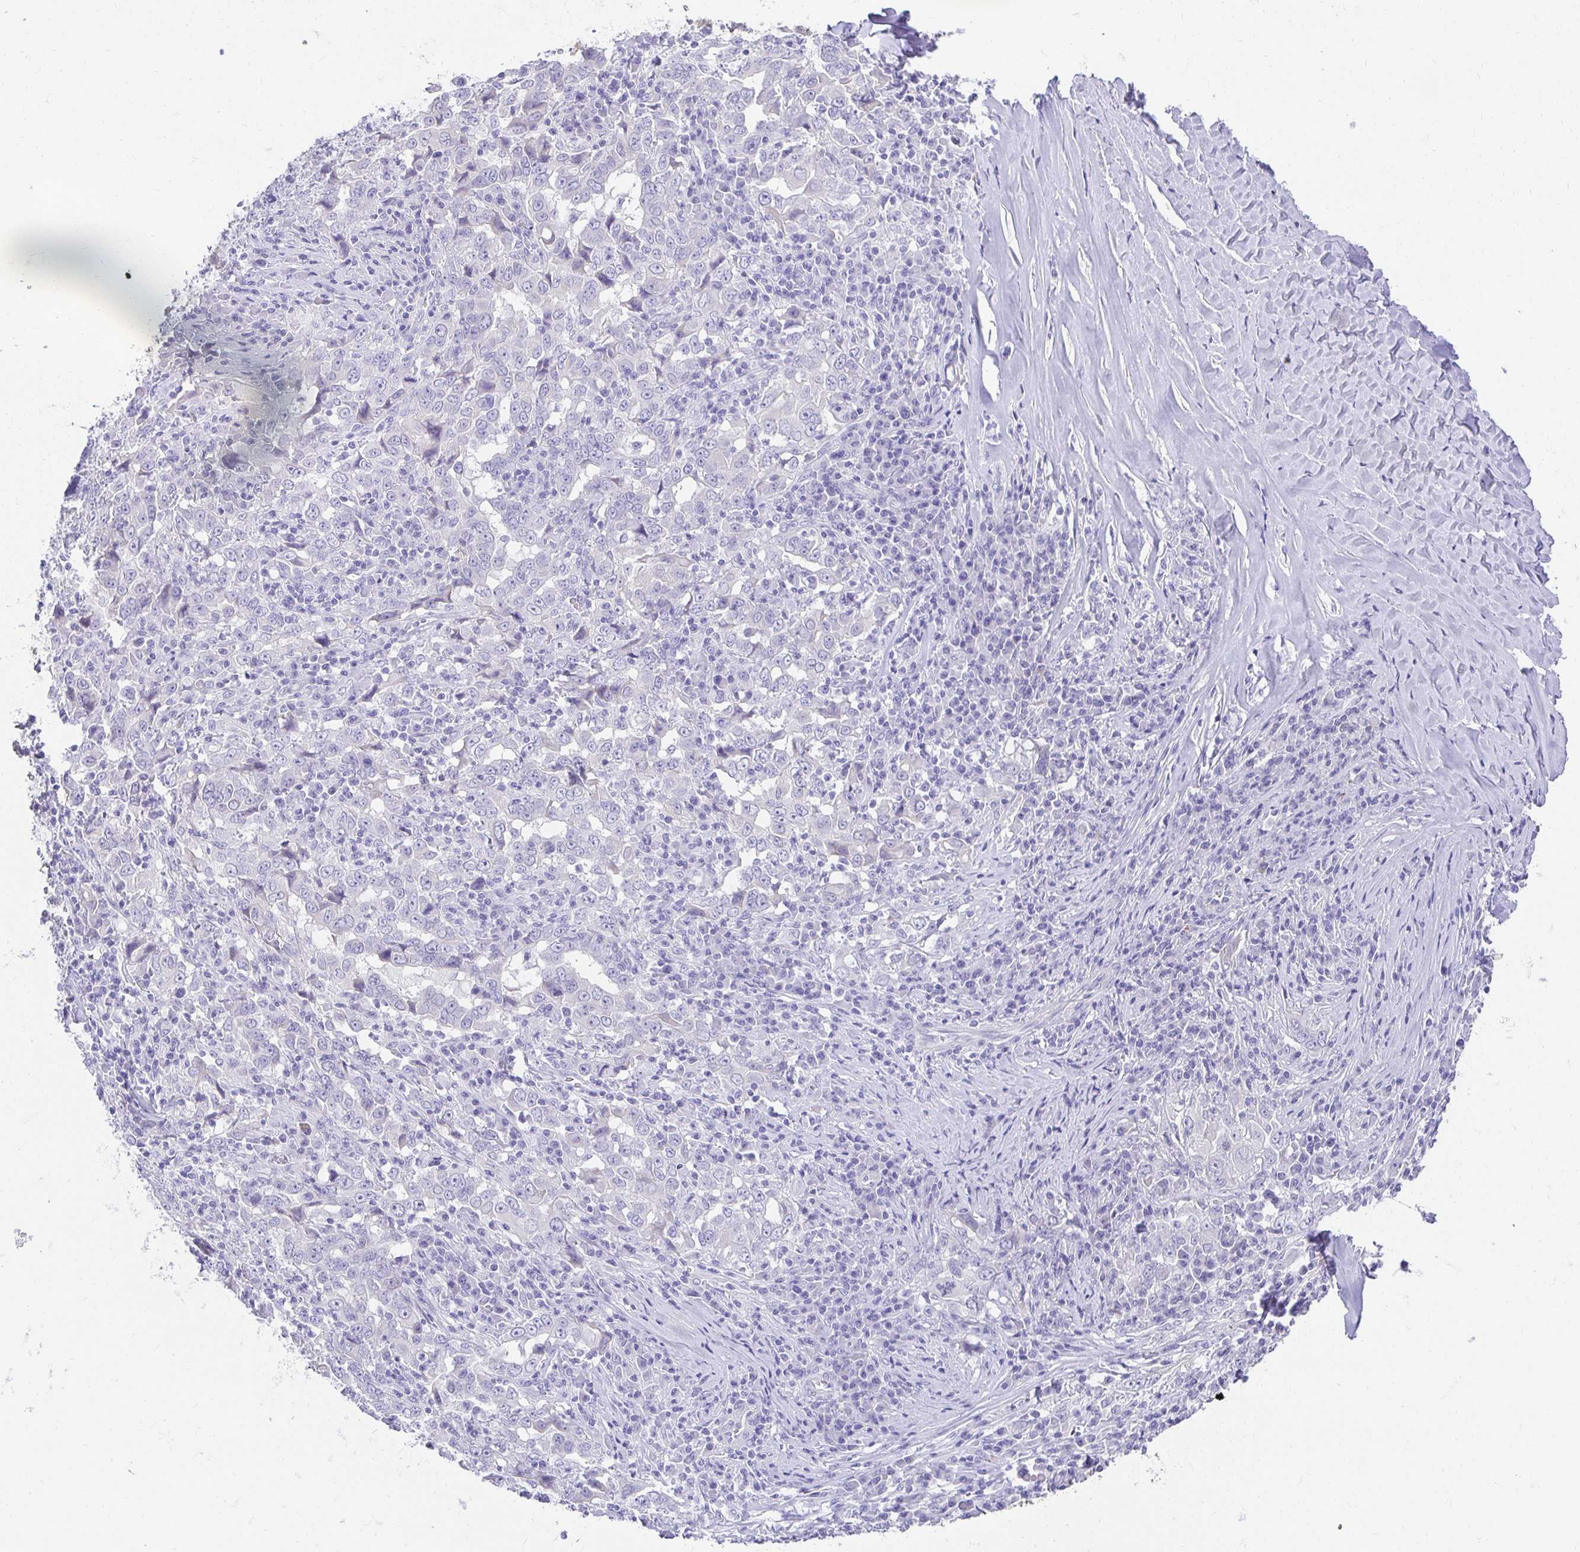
{"staining": {"intensity": "negative", "quantity": "none", "location": "none"}, "tissue": "lung cancer", "cell_type": "Tumor cells", "image_type": "cancer", "snomed": [{"axis": "morphology", "description": "Adenocarcinoma, NOS"}, {"axis": "topography", "description": "Lung"}], "caption": "Lung adenocarcinoma was stained to show a protein in brown. There is no significant positivity in tumor cells. (DAB immunohistochemistry (IHC) with hematoxylin counter stain).", "gene": "CHAT", "patient": {"sex": "male", "age": 67}}